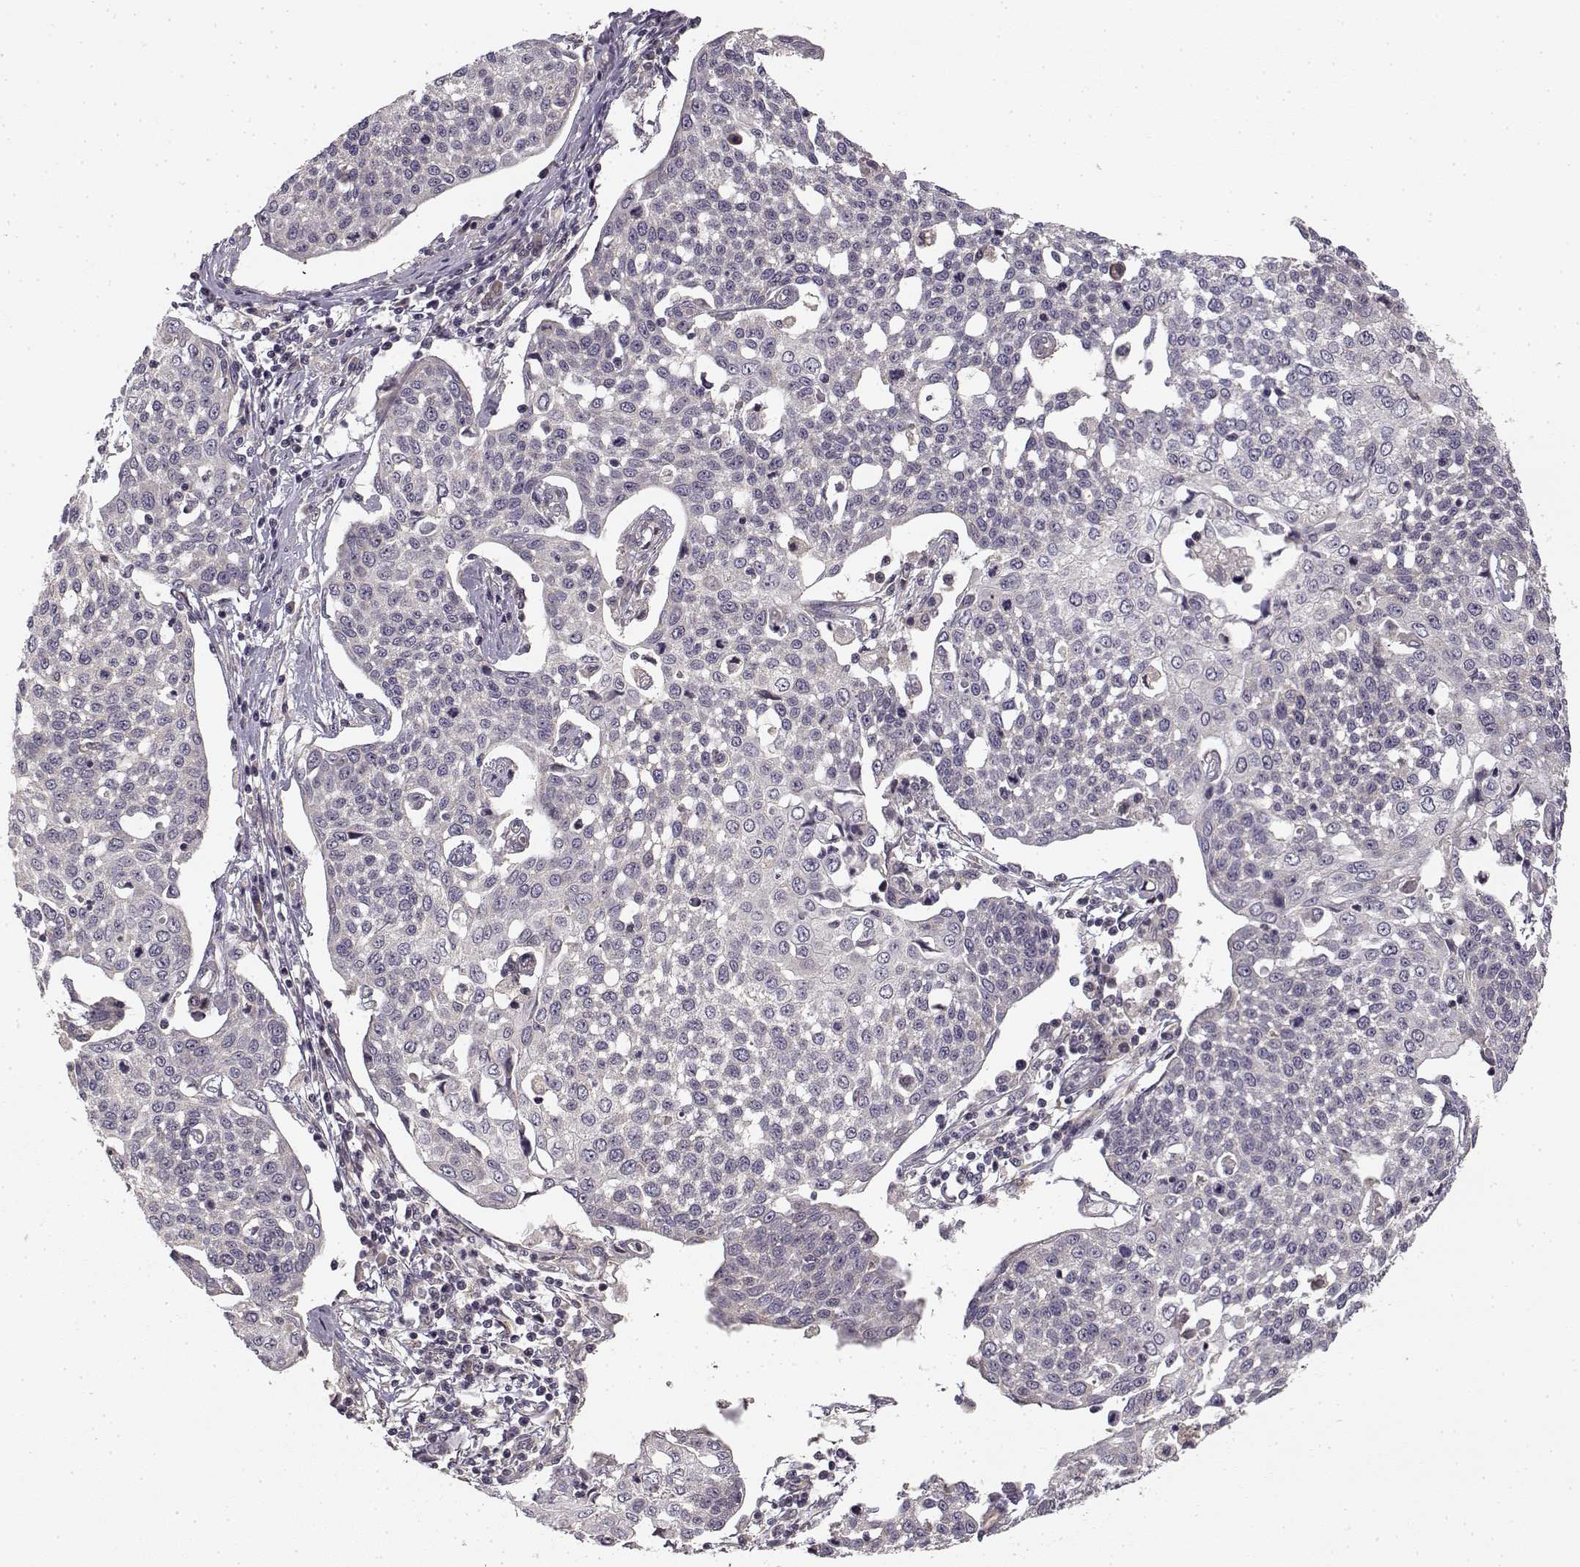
{"staining": {"intensity": "negative", "quantity": "none", "location": "none"}, "tissue": "cervical cancer", "cell_type": "Tumor cells", "image_type": "cancer", "snomed": [{"axis": "morphology", "description": "Squamous cell carcinoma, NOS"}, {"axis": "topography", "description": "Cervix"}], "caption": "IHC of squamous cell carcinoma (cervical) displays no positivity in tumor cells.", "gene": "MED12L", "patient": {"sex": "female", "age": 34}}